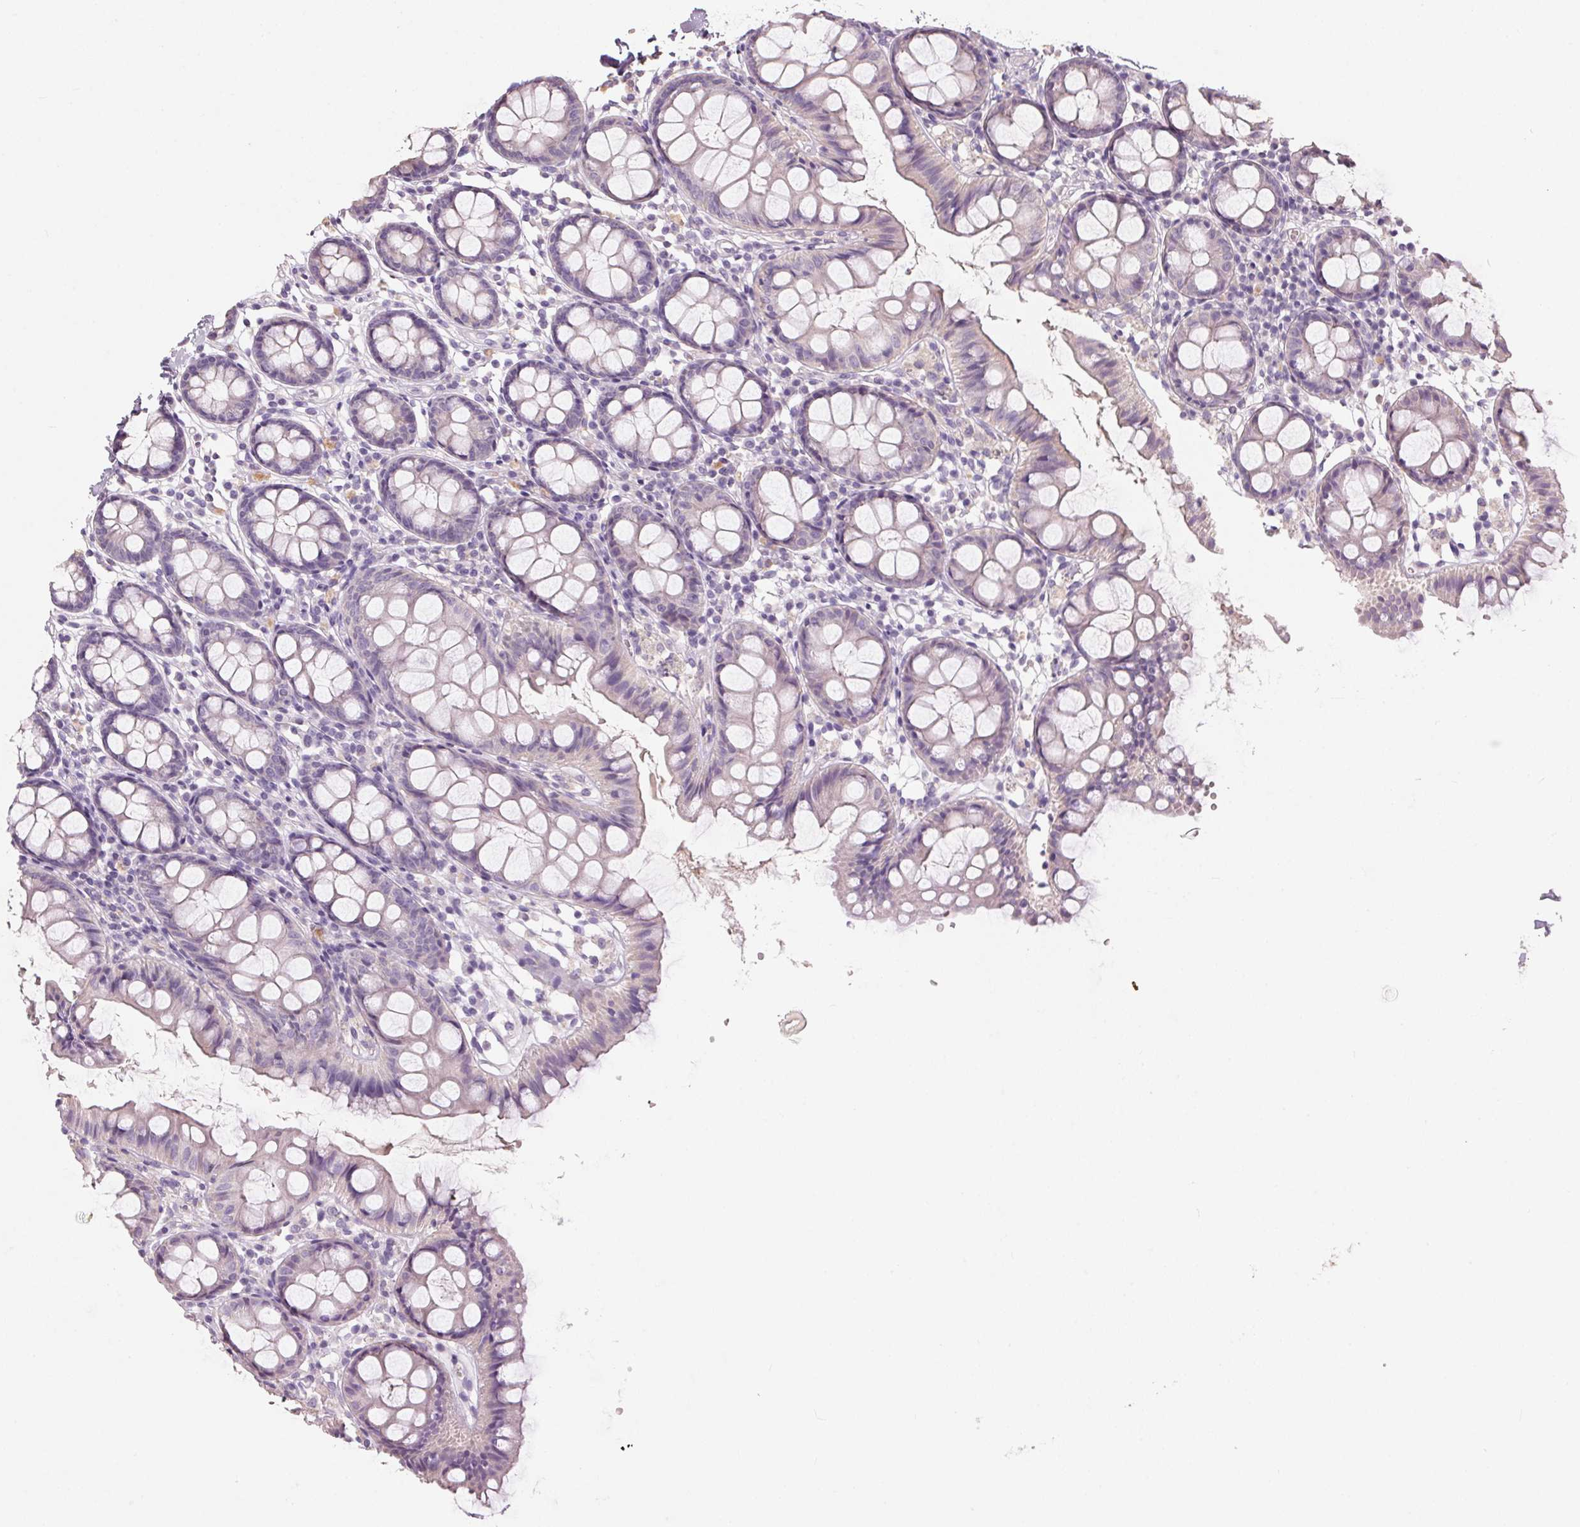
{"staining": {"intensity": "negative", "quantity": "none", "location": "none"}, "tissue": "colon", "cell_type": "Endothelial cells", "image_type": "normal", "snomed": [{"axis": "morphology", "description": "Normal tissue, NOS"}, {"axis": "topography", "description": "Colon"}], "caption": "DAB (3,3'-diaminobenzidine) immunohistochemical staining of normal human colon demonstrates no significant staining in endothelial cells. (DAB IHC visualized using brightfield microscopy, high magnification).", "gene": "HSD17B1", "patient": {"sex": "female", "age": 84}}